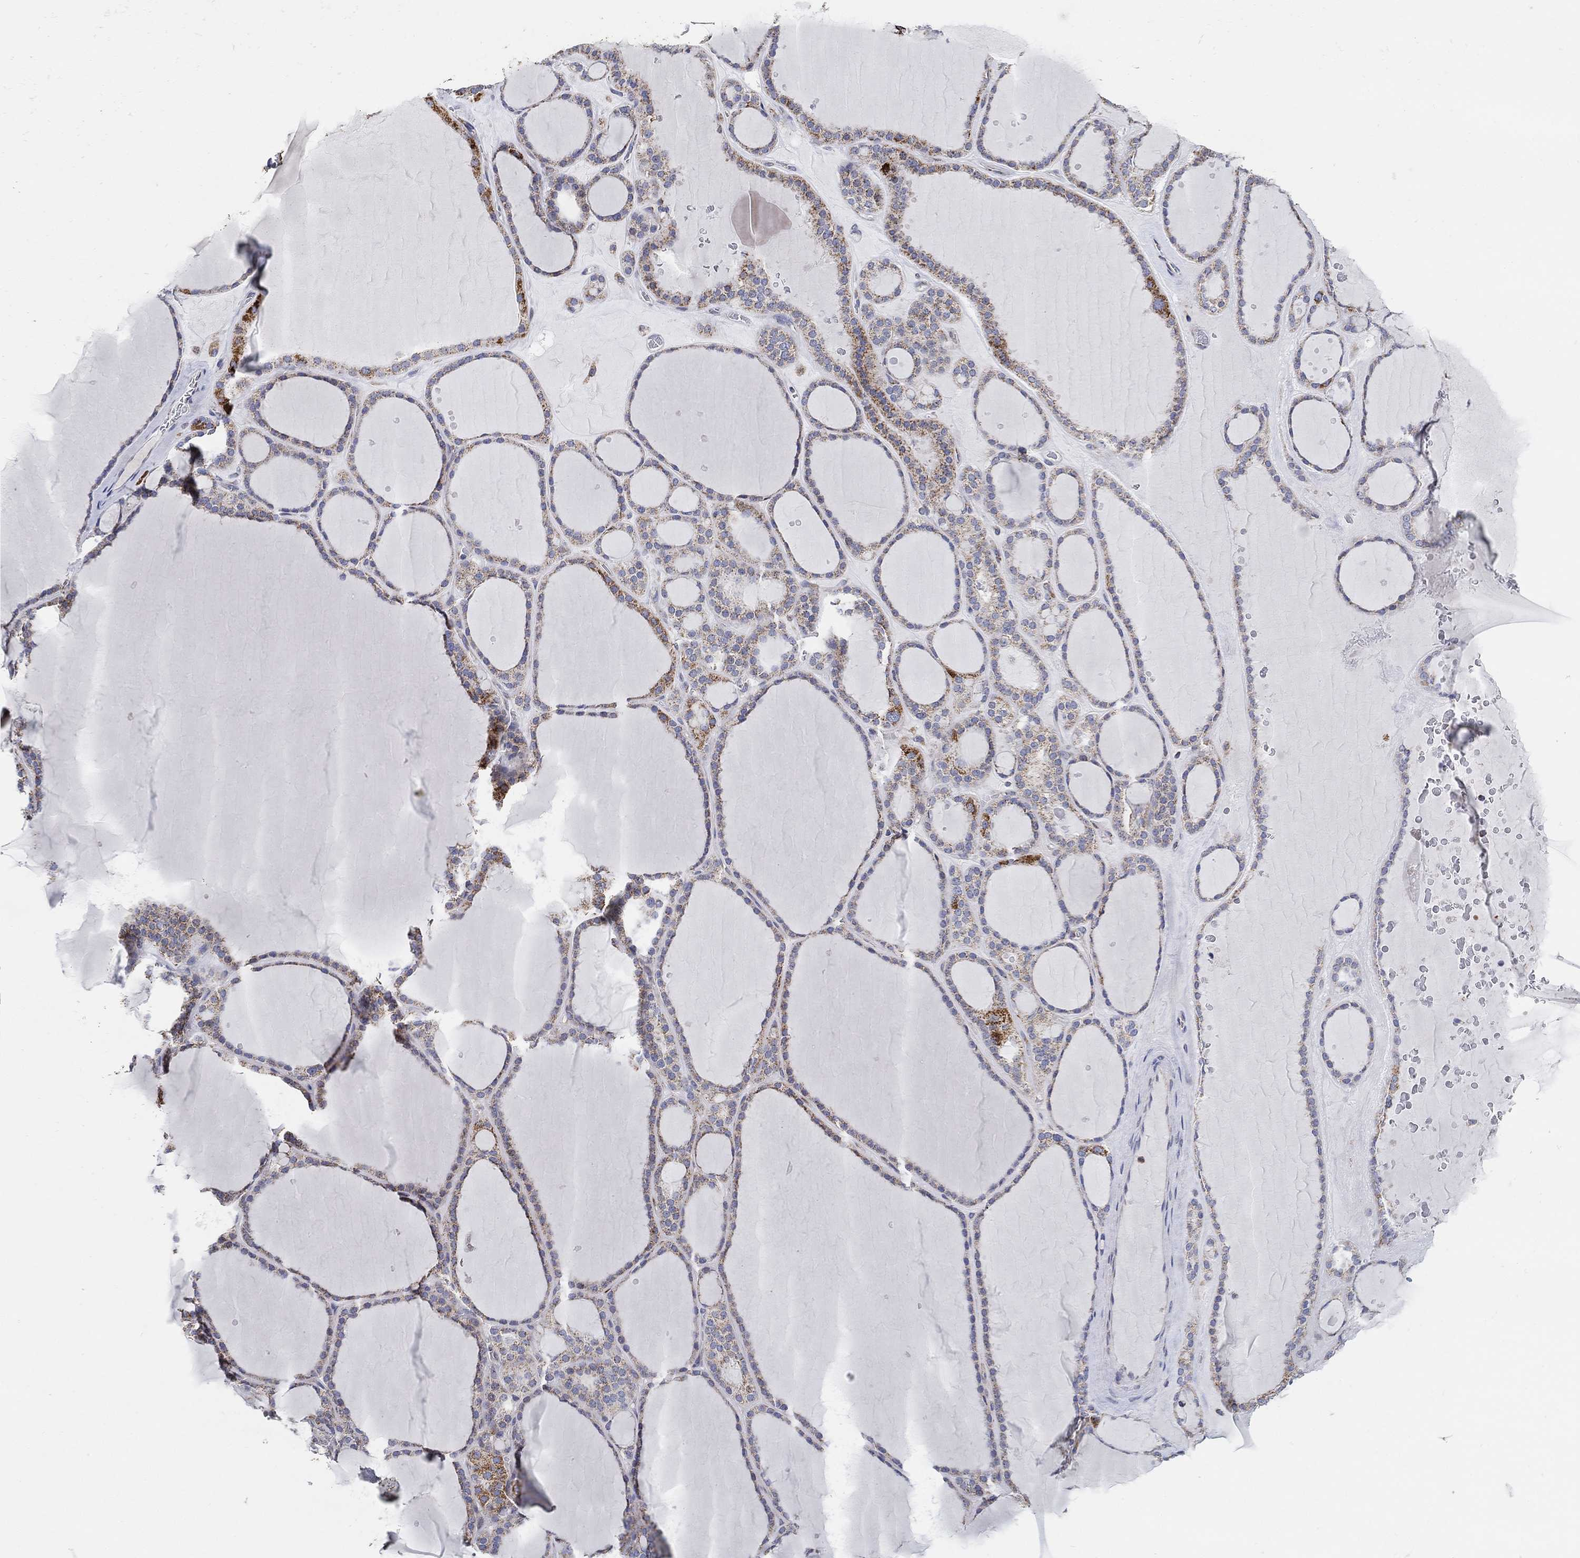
{"staining": {"intensity": "moderate", "quantity": "25%-75%", "location": "cytoplasmic/membranous"}, "tissue": "thyroid gland", "cell_type": "Glandular cells", "image_type": "normal", "snomed": [{"axis": "morphology", "description": "Normal tissue, NOS"}, {"axis": "topography", "description": "Thyroid gland"}], "caption": "Thyroid gland stained with a brown dye displays moderate cytoplasmic/membranous positive staining in approximately 25%-75% of glandular cells.", "gene": "GCAT", "patient": {"sex": "male", "age": 63}}